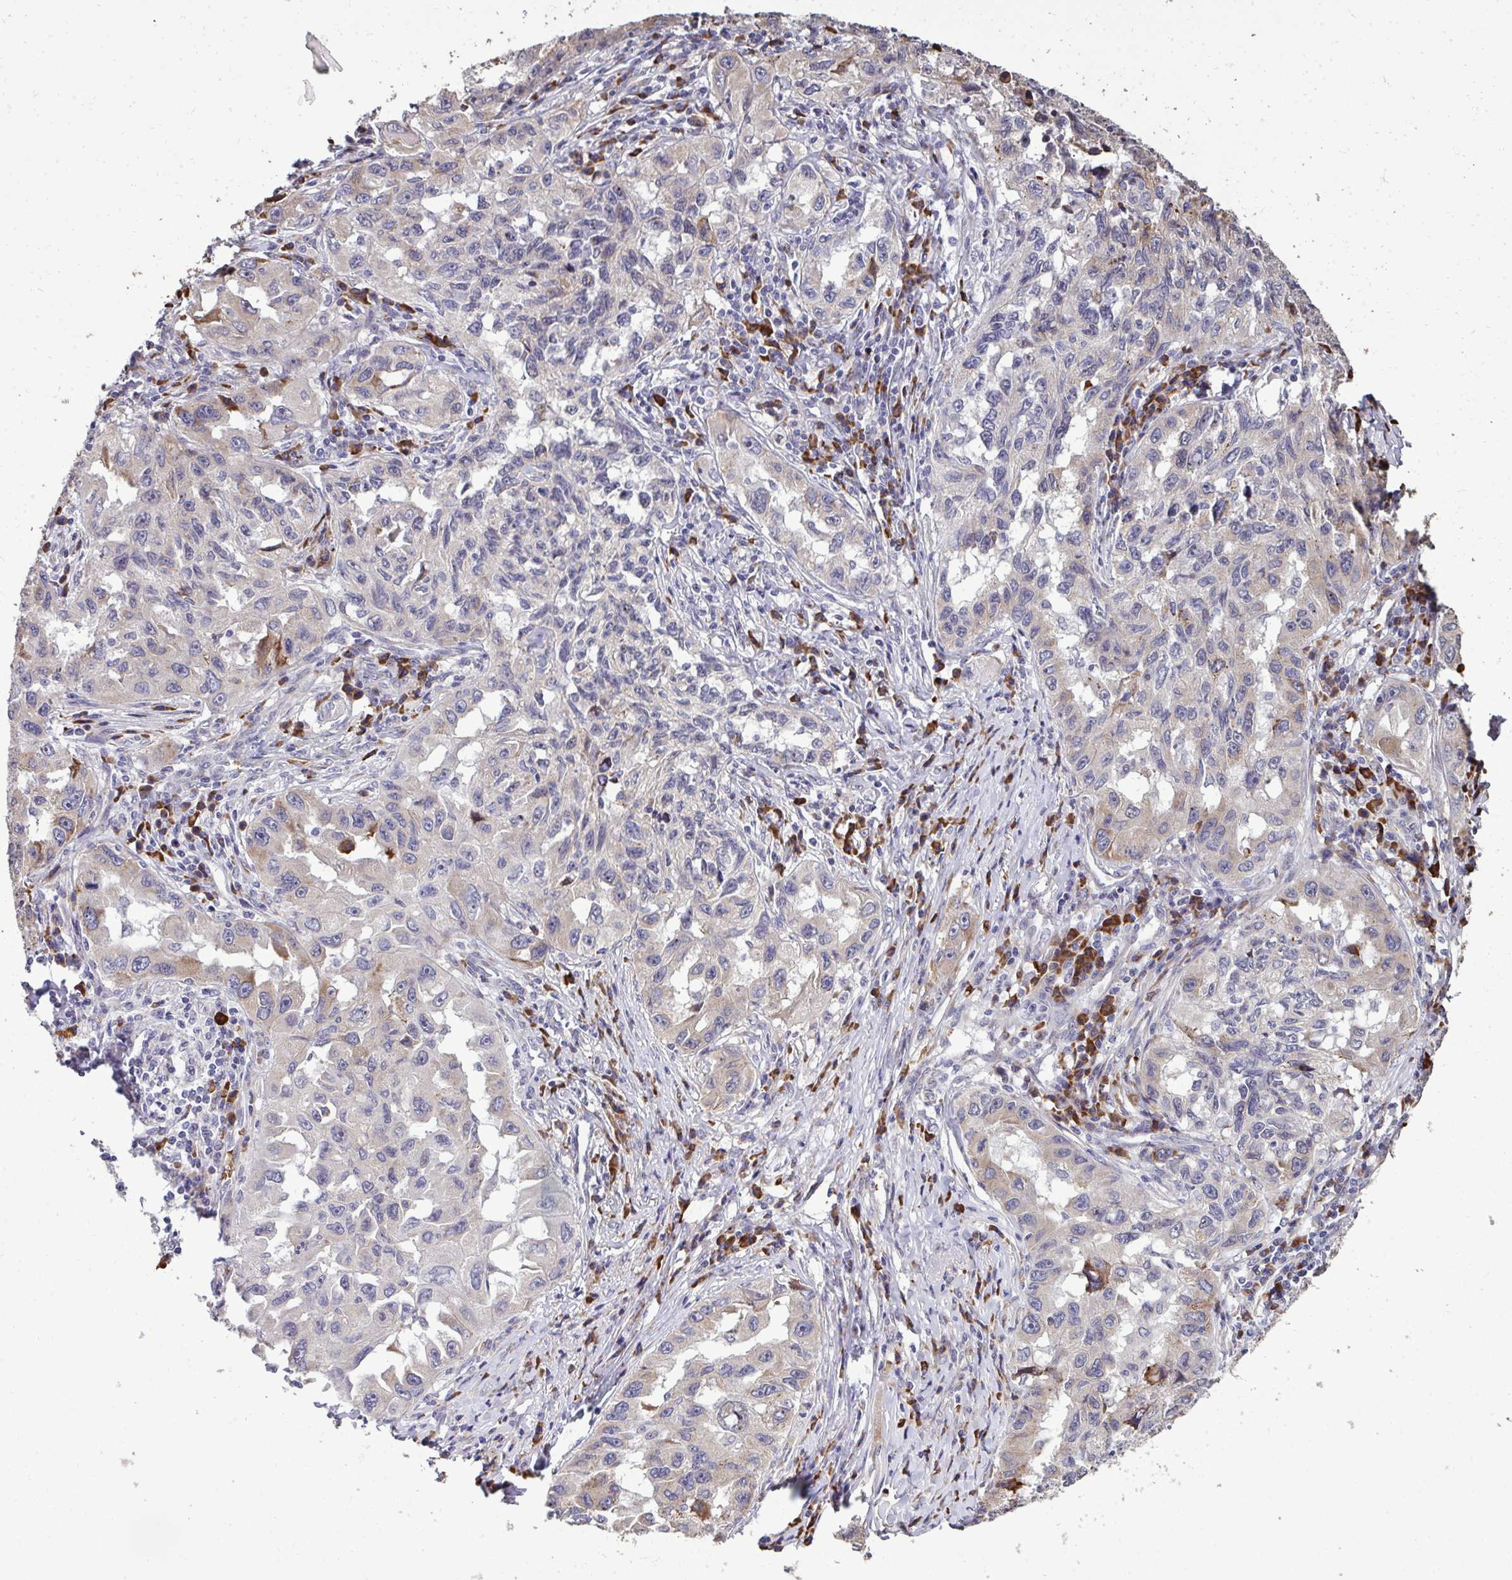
{"staining": {"intensity": "weak", "quantity": "<25%", "location": "cytoplasmic/membranous"}, "tissue": "lung cancer", "cell_type": "Tumor cells", "image_type": "cancer", "snomed": [{"axis": "morphology", "description": "Adenocarcinoma, NOS"}, {"axis": "topography", "description": "Lung"}], "caption": "Immunohistochemistry histopathology image of adenocarcinoma (lung) stained for a protein (brown), which shows no positivity in tumor cells.", "gene": "FIBCD1", "patient": {"sex": "female", "age": 73}}